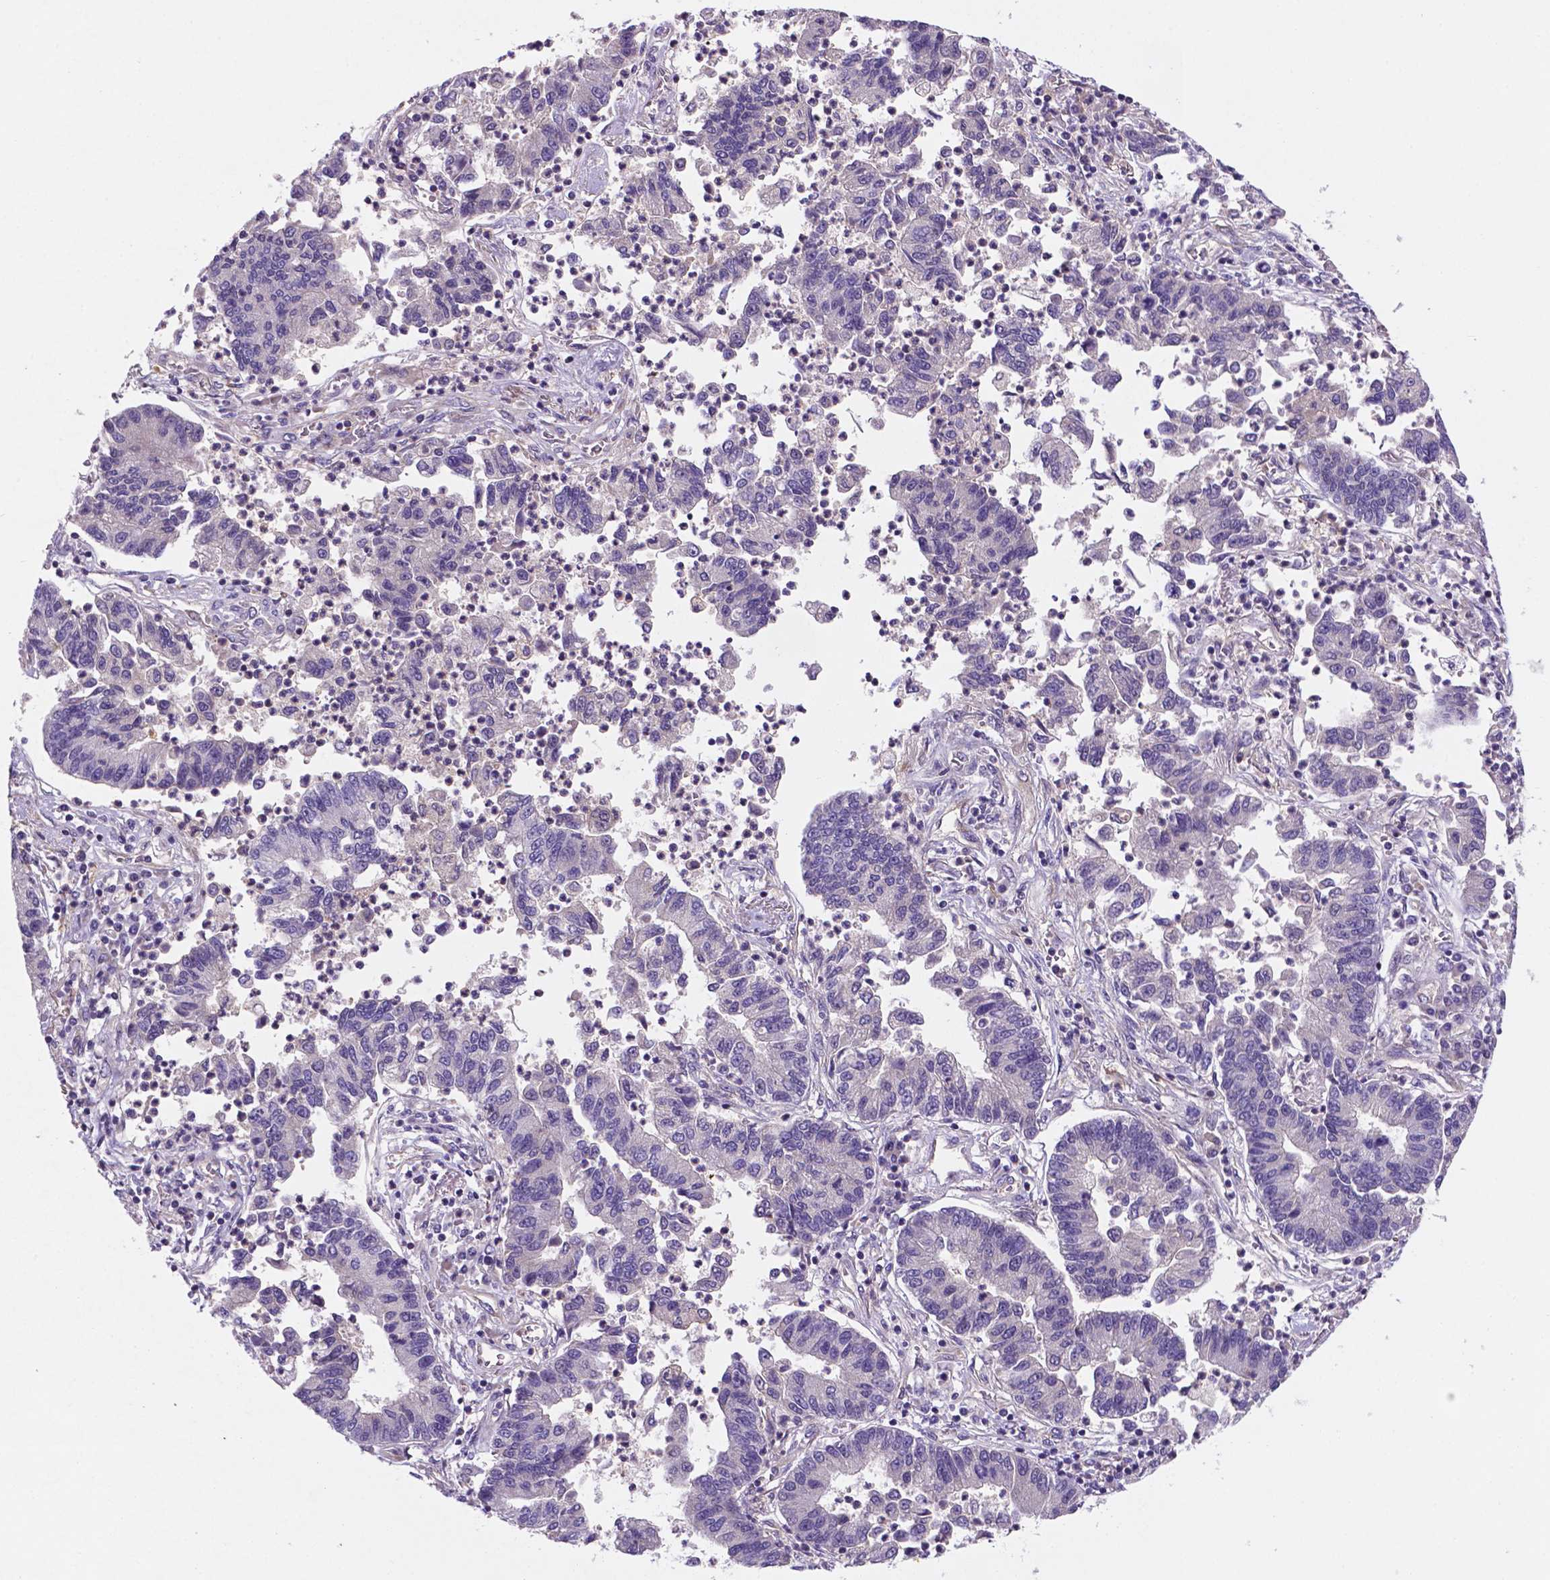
{"staining": {"intensity": "negative", "quantity": "none", "location": "none"}, "tissue": "lung cancer", "cell_type": "Tumor cells", "image_type": "cancer", "snomed": [{"axis": "morphology", "description": "Adenocarcinoma, NOS"}, {"axis": "topography", "description": "Lung"}], "caption": "Adenocarcinoma (lung) was stained to show a protein in brown. There is no significant positivity in tumor cells.", "gene": "TM4SF20", "patient": {"sex": "female", "age": 57}}